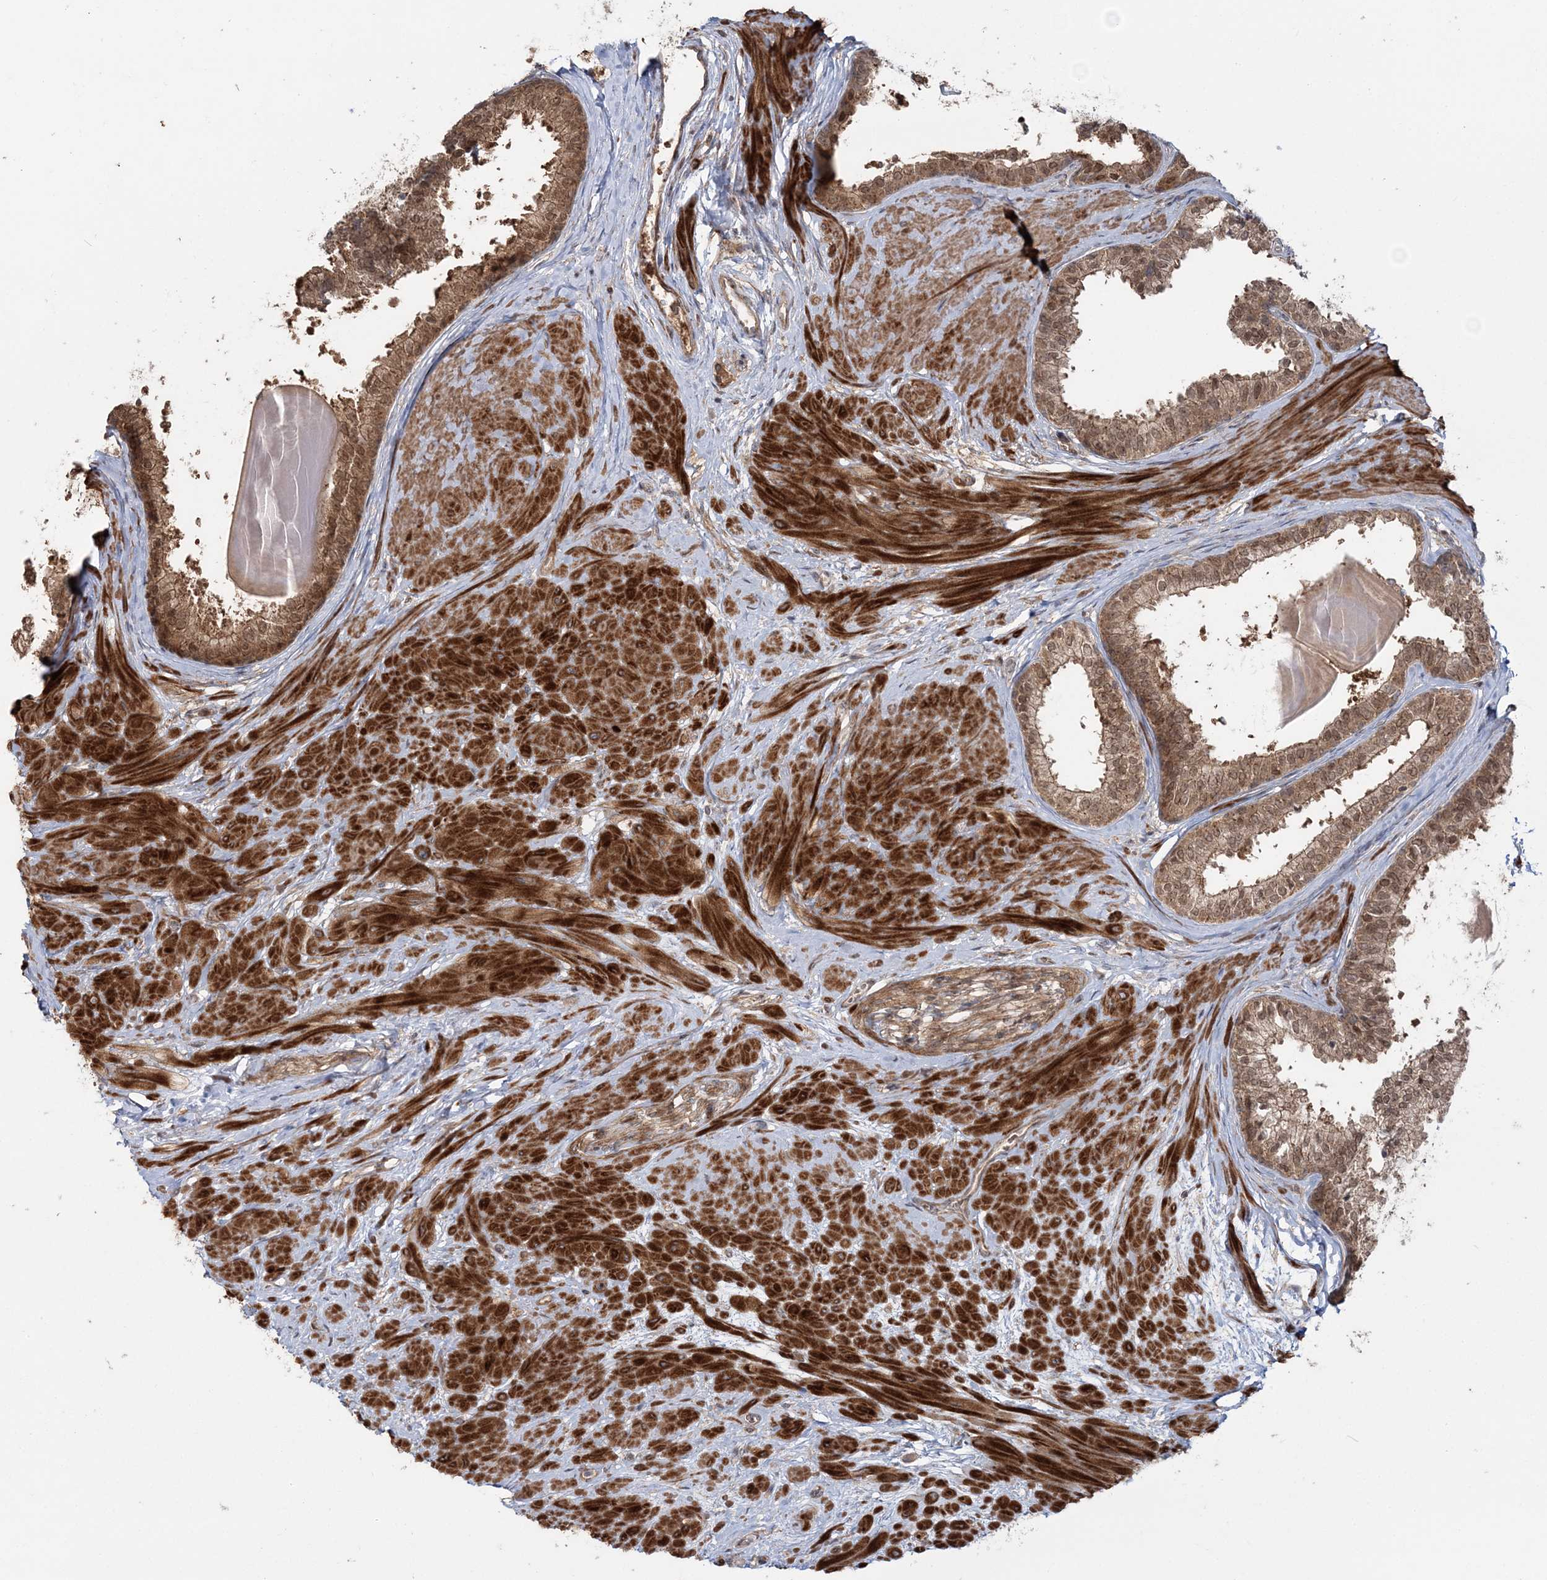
{"staining": {"intensity": "strong", "quantity": ">75%", "location": "cytoplasmic/membranous,nuclear"}, "tissue": "prostate", "cell_type": "Glandular cells", "image_type": "normal", "snomed": [{"axis": "morphology", "description": "Normal tissue, NOS"}, {"axis": "topography", "description": "Prostate"}], "caption": "This photomicrograph reveals immunohistochemistry staining of normal human prostate, with high strong cytoplasmic/membranous,nuclear staining in about >75% of glandular cells.", "gene": "MOCS2", "patient": {"sex": "male", "age": 48}}